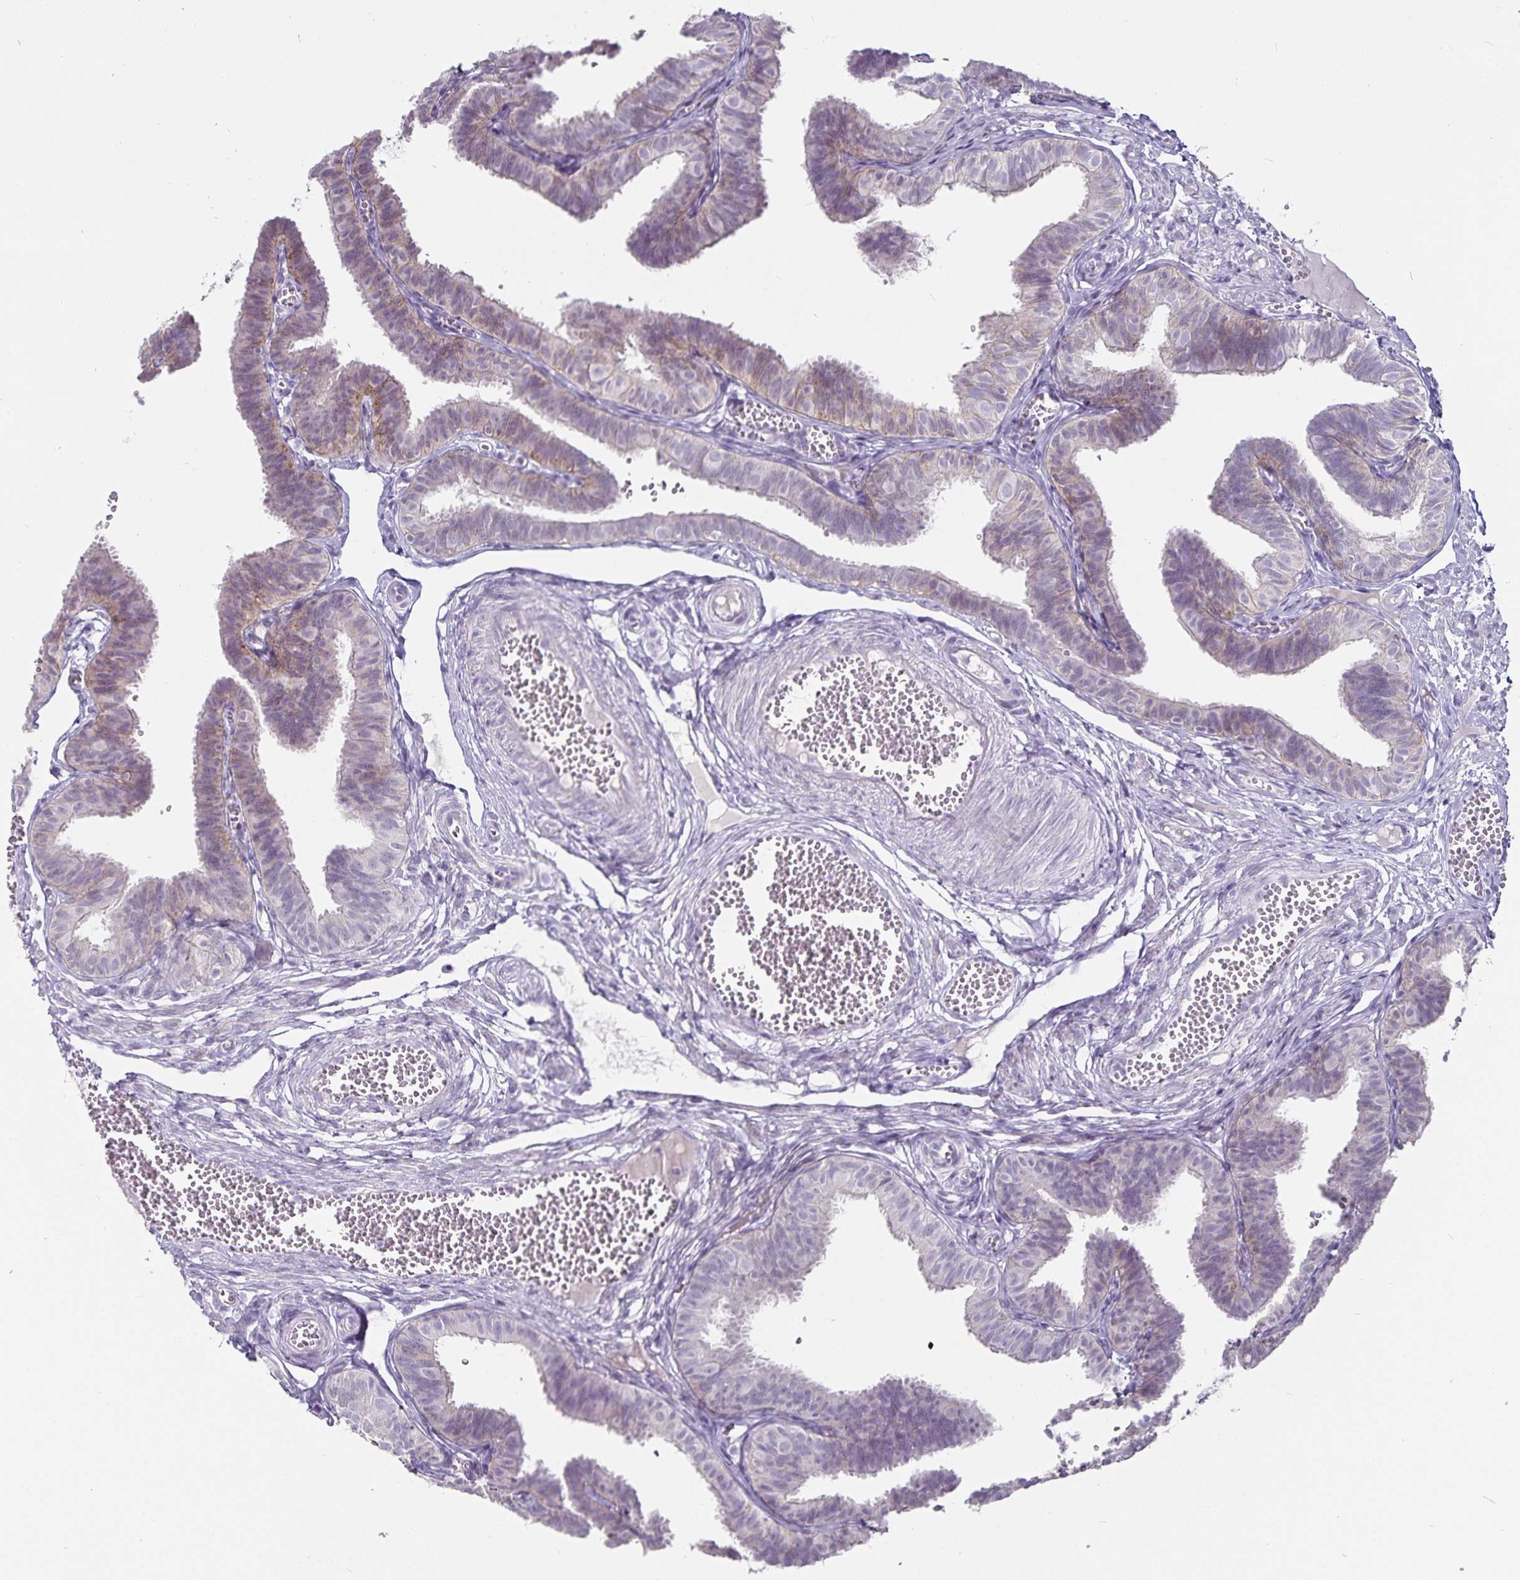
{"staining": {"intensity": "weak", "quantity": "<25%", "location": "cytoplasmic/membranous"}, "tissue": "fallopian tube", "cell_type": "Glandular cells", "image_type": "normal", "snomed": [{"axis": "morphology", "description": "Normal tissue, NOS"}, {"axis": "topography", "description": "Fallopian tube"}], "caption": "DAB (3,3'-diaminobenzidine) immunohistochemical staining of unremarkable fallopian tube displays no significant staining in glandular cells.", "gene": "CA12", "patient": {"sex": "female", "age": 25}}